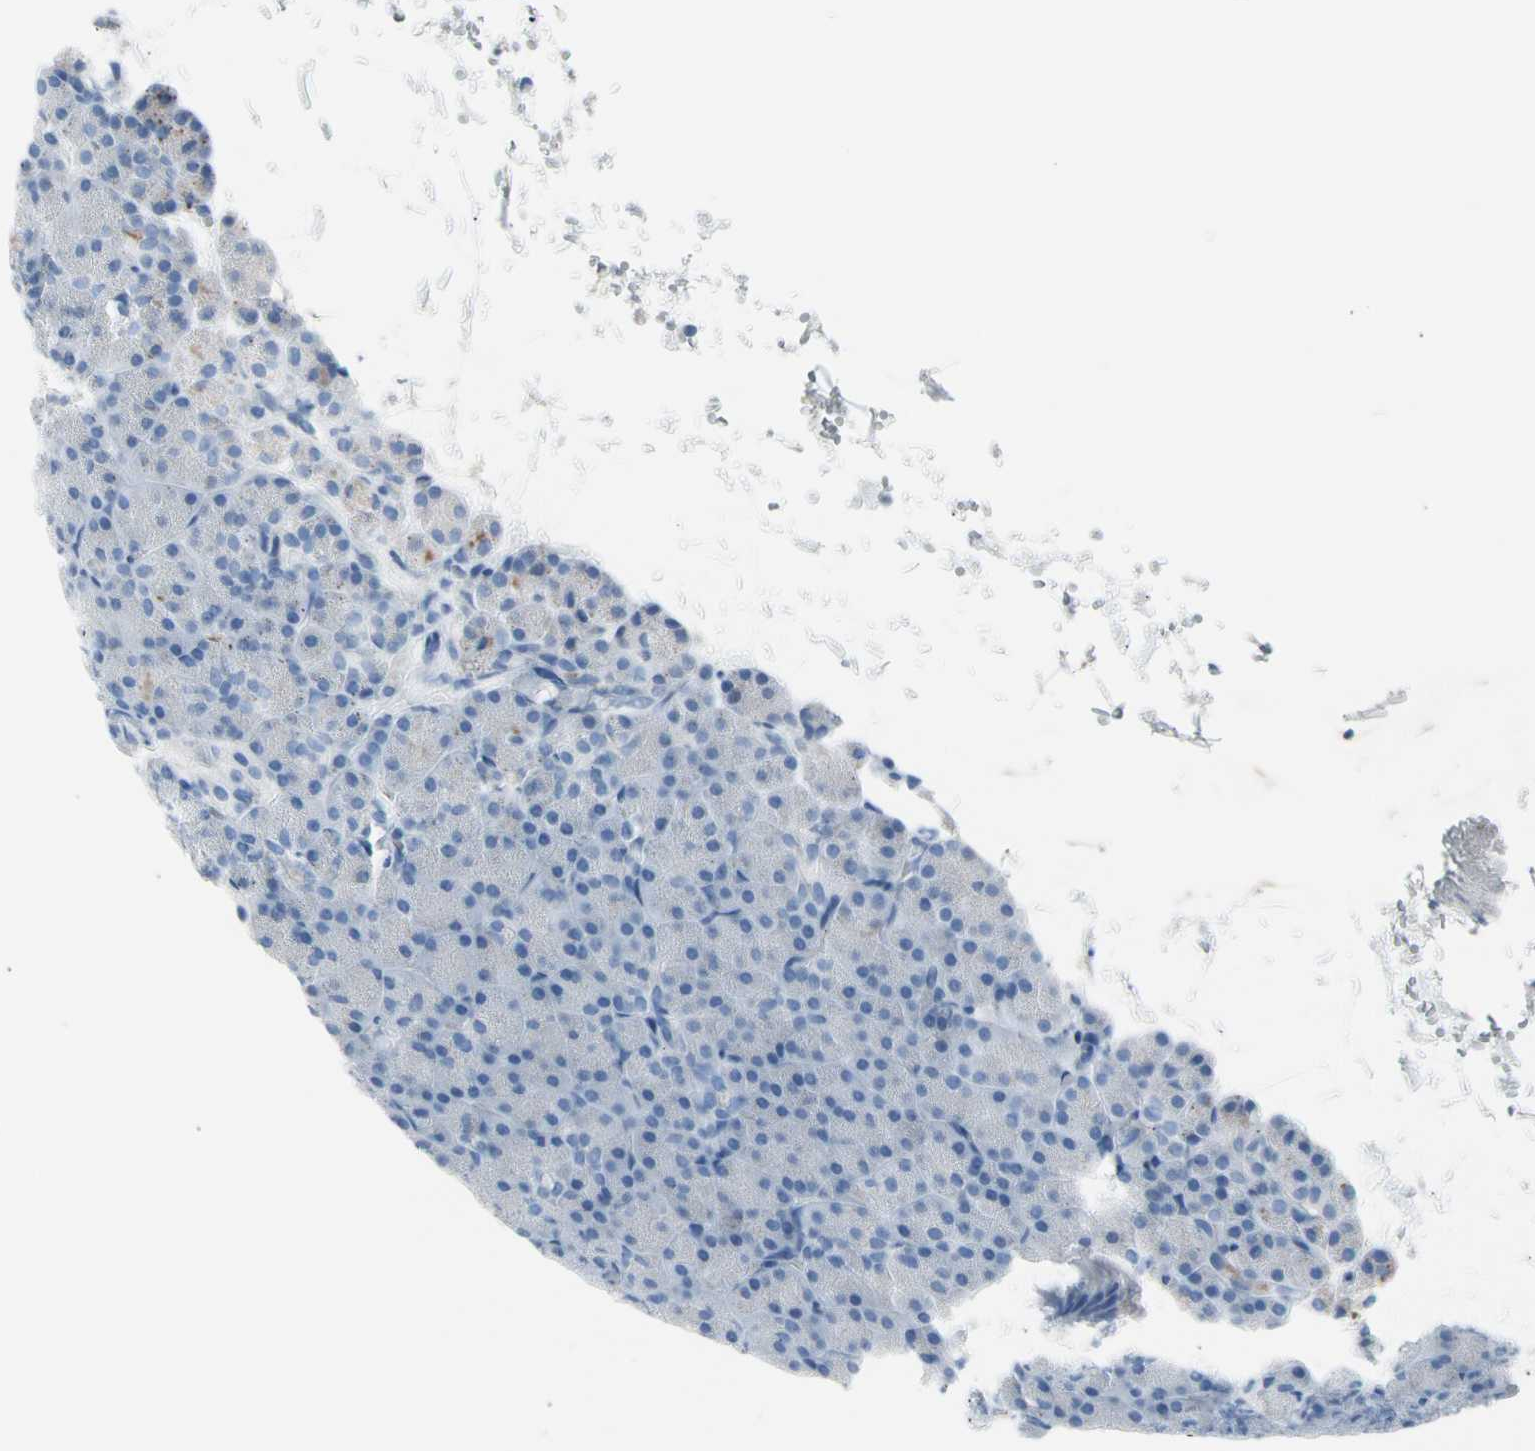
{"staining": {"intensity": "negative", "quantity": "none", "location": "none"}, "tissue": "pancreas", "cell_type": "Exocrine glandular cells", "image_type": "normal", "snomed": [{"axis": "morphology", "description": "Normal tissue, NOS"}, {"axis": "topography", "description": "Pancreas"}], "caption": "Photomicrograph shows no protein positivity in exocrine glandular cells of unremarkable pancreas. The staining is performed using DAB brown chromogen with nuclei counter-stained in using hematoxylin.", "gene": "TPO", "patient": {"sex": "female", "age": 43}}